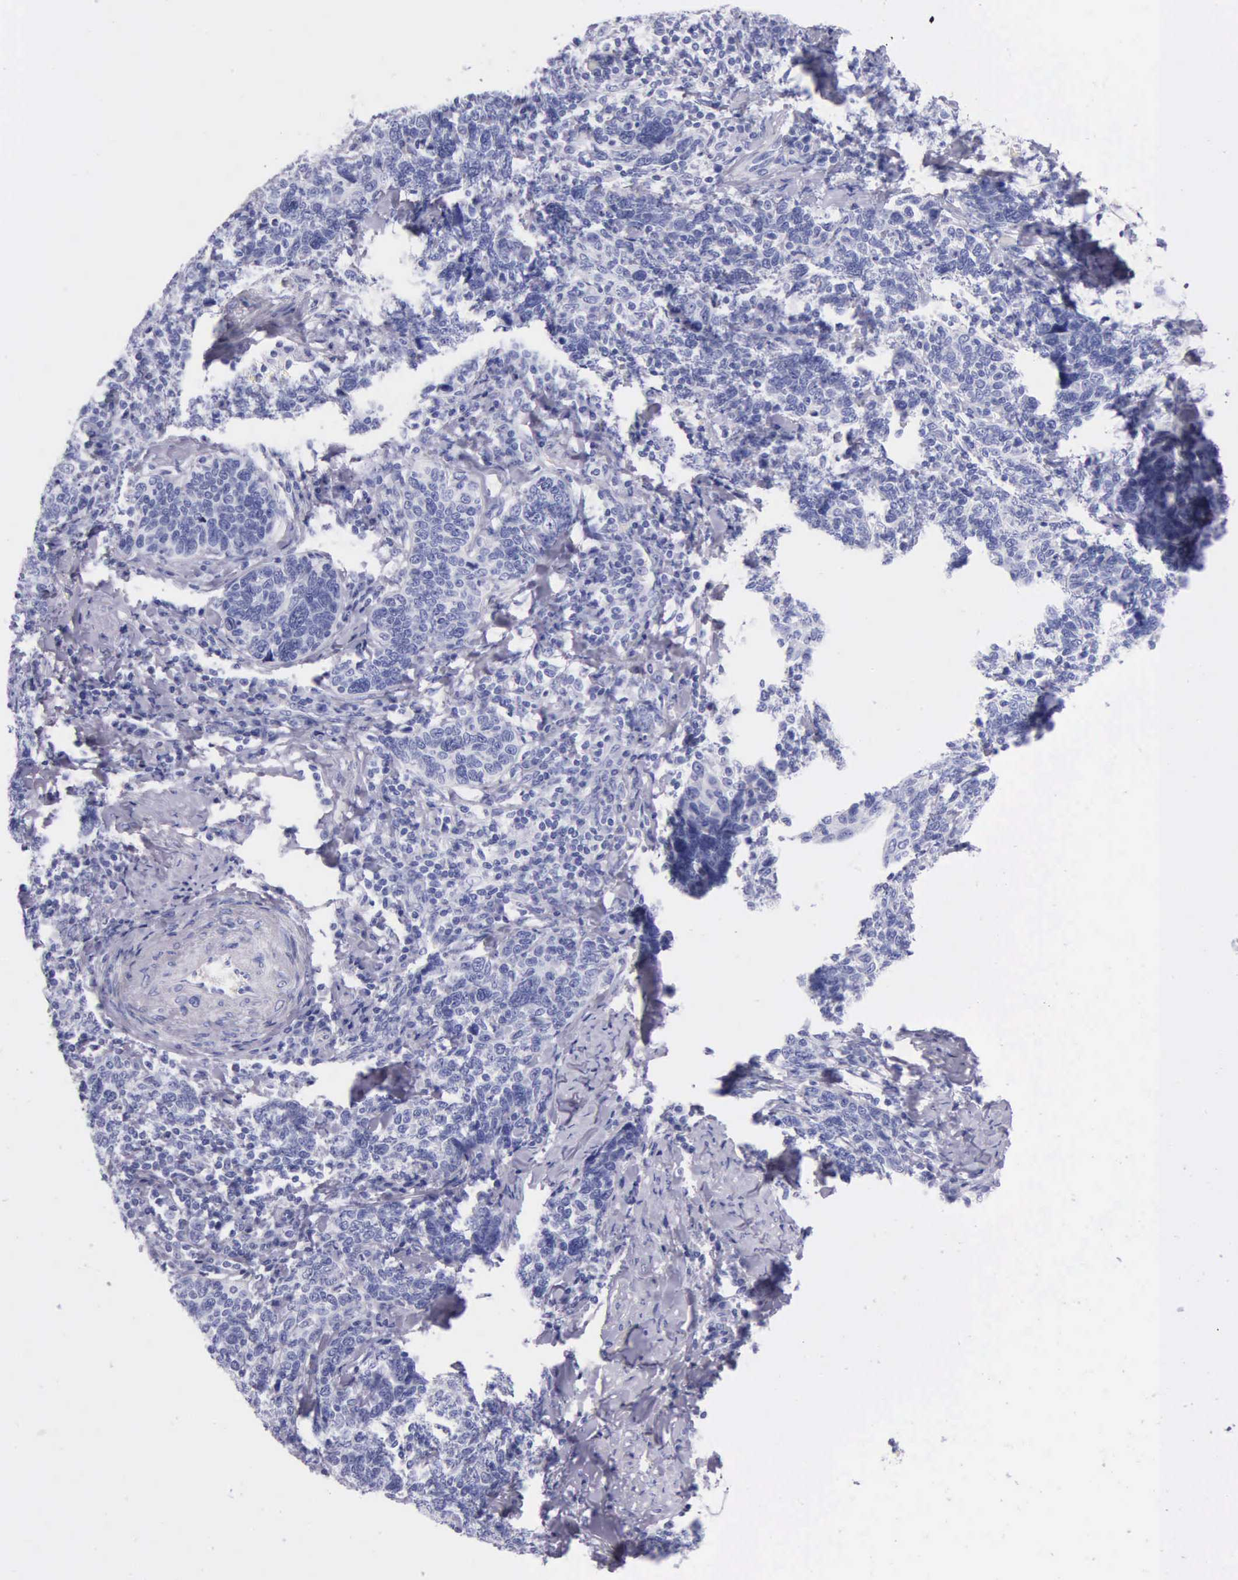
{"staining": {"intensity": "negative", "quantity": "none", "location": "none"}, "tissue": "cervical cancer", "cell_type": "Tumor cells", "image_type": "cancer", "snomed": [{"axis": "morphology", "description": "Squamous cell carcinoma, NOS"}, {"axis": "topography", "description": "Cervix"}], "caption": "Tumor cells are negative for brown protein staining in squamous cell carcinoma (cervical).", "gene": "KLK3", "patient": {"sex": "female", "age": 41}}